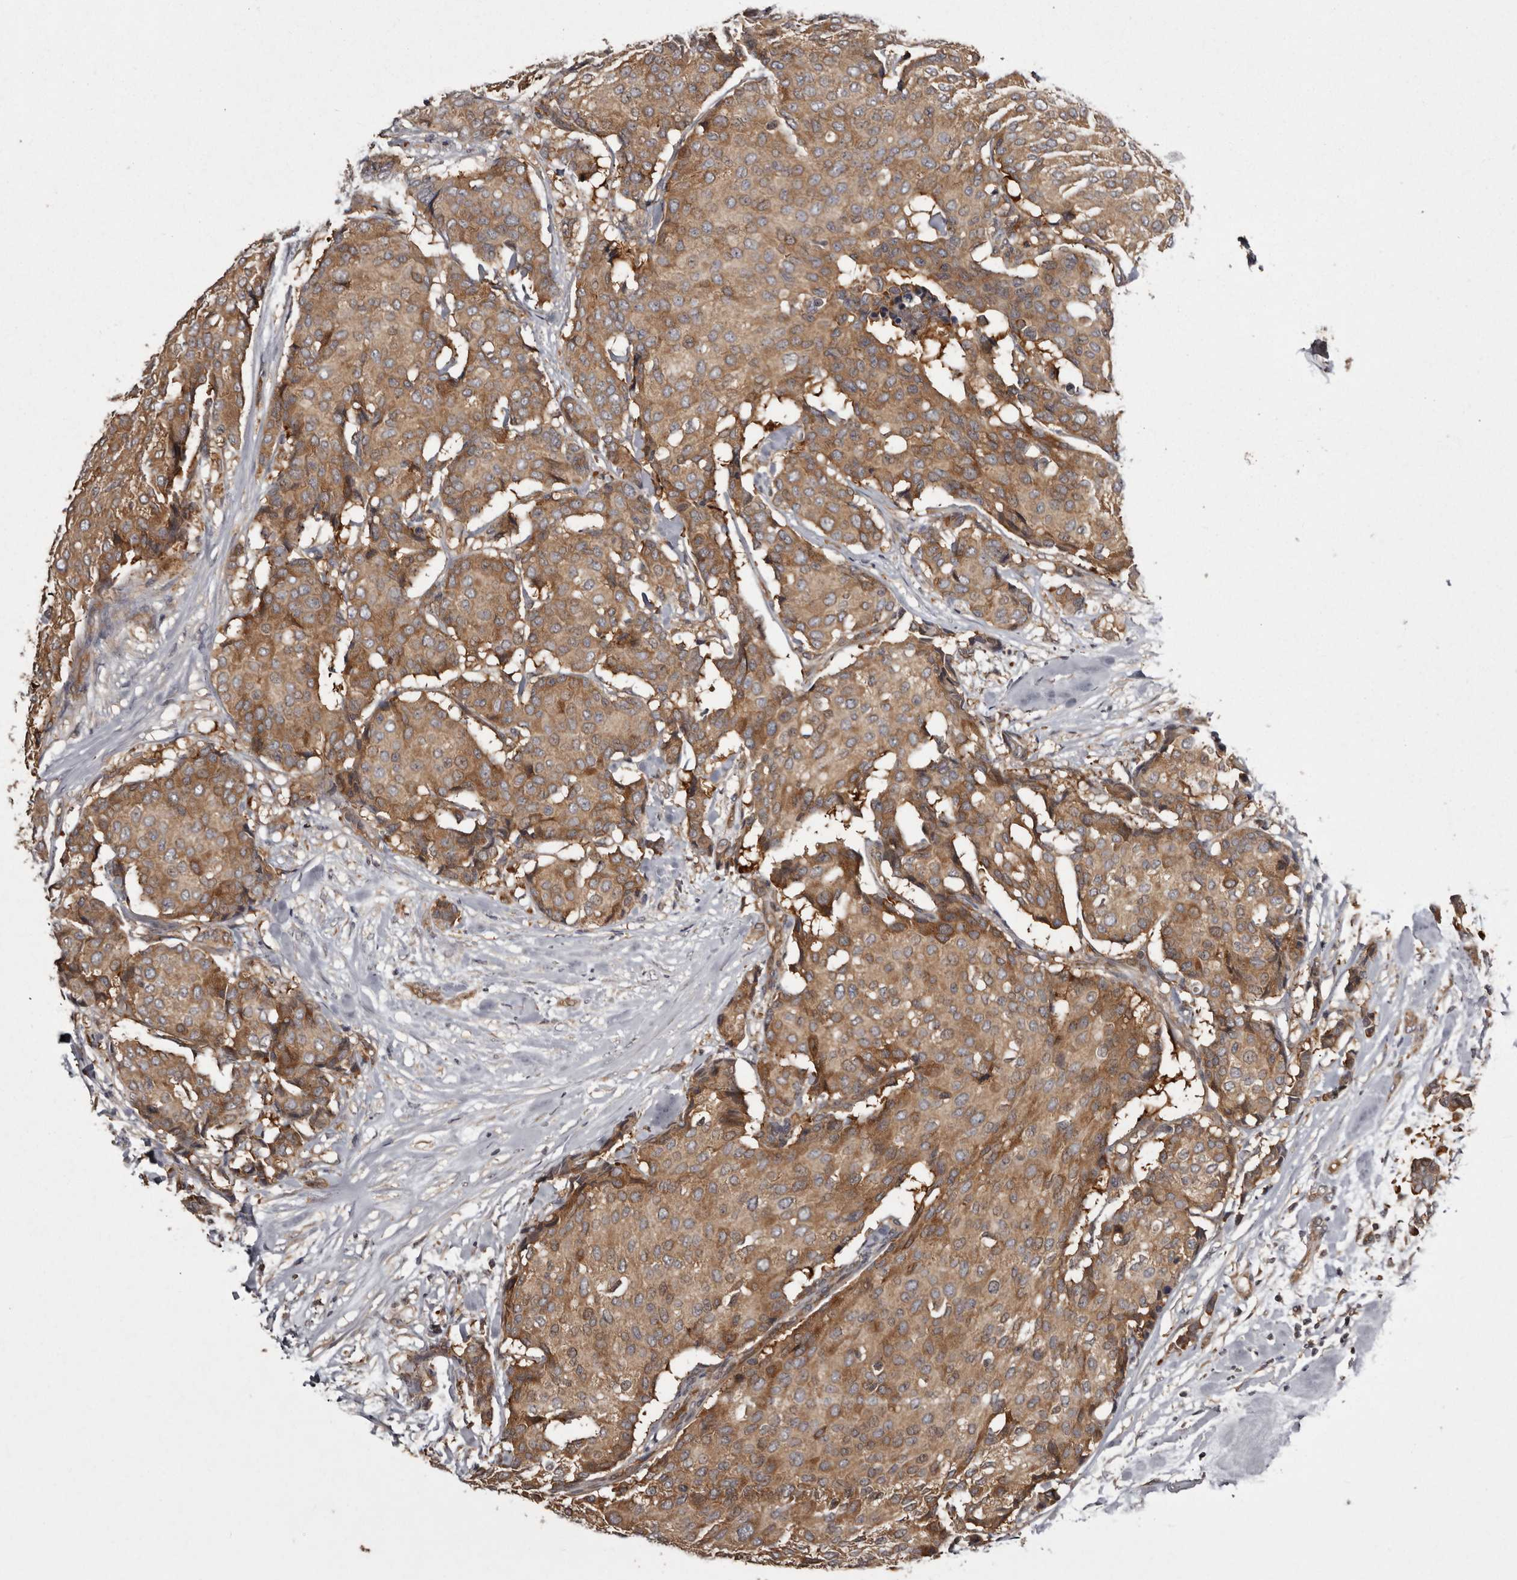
{"staining": {"intensity": "moderate", "quantity": ">75%", "location": "cytoplasmic/membranous"}, "tissue": "breast cancer", "cell_type": "Tumor cells", "image_type": "cancer", "snomed": [{"axis": "morphology", "description": "Duct carcinoma"}, {"axis": "topography", "description": "Breast"}], "caption": "Protein expression analysis of human breast intraductal carcinoma reveals moderate cytoplasmic/membranous positivity in about >75% of tumor cells. (brown staining indicates protein expression, while blue staining denotes nuclei).", "gene": "DARS1", "patient": {"sex": "female", "age": 75}}